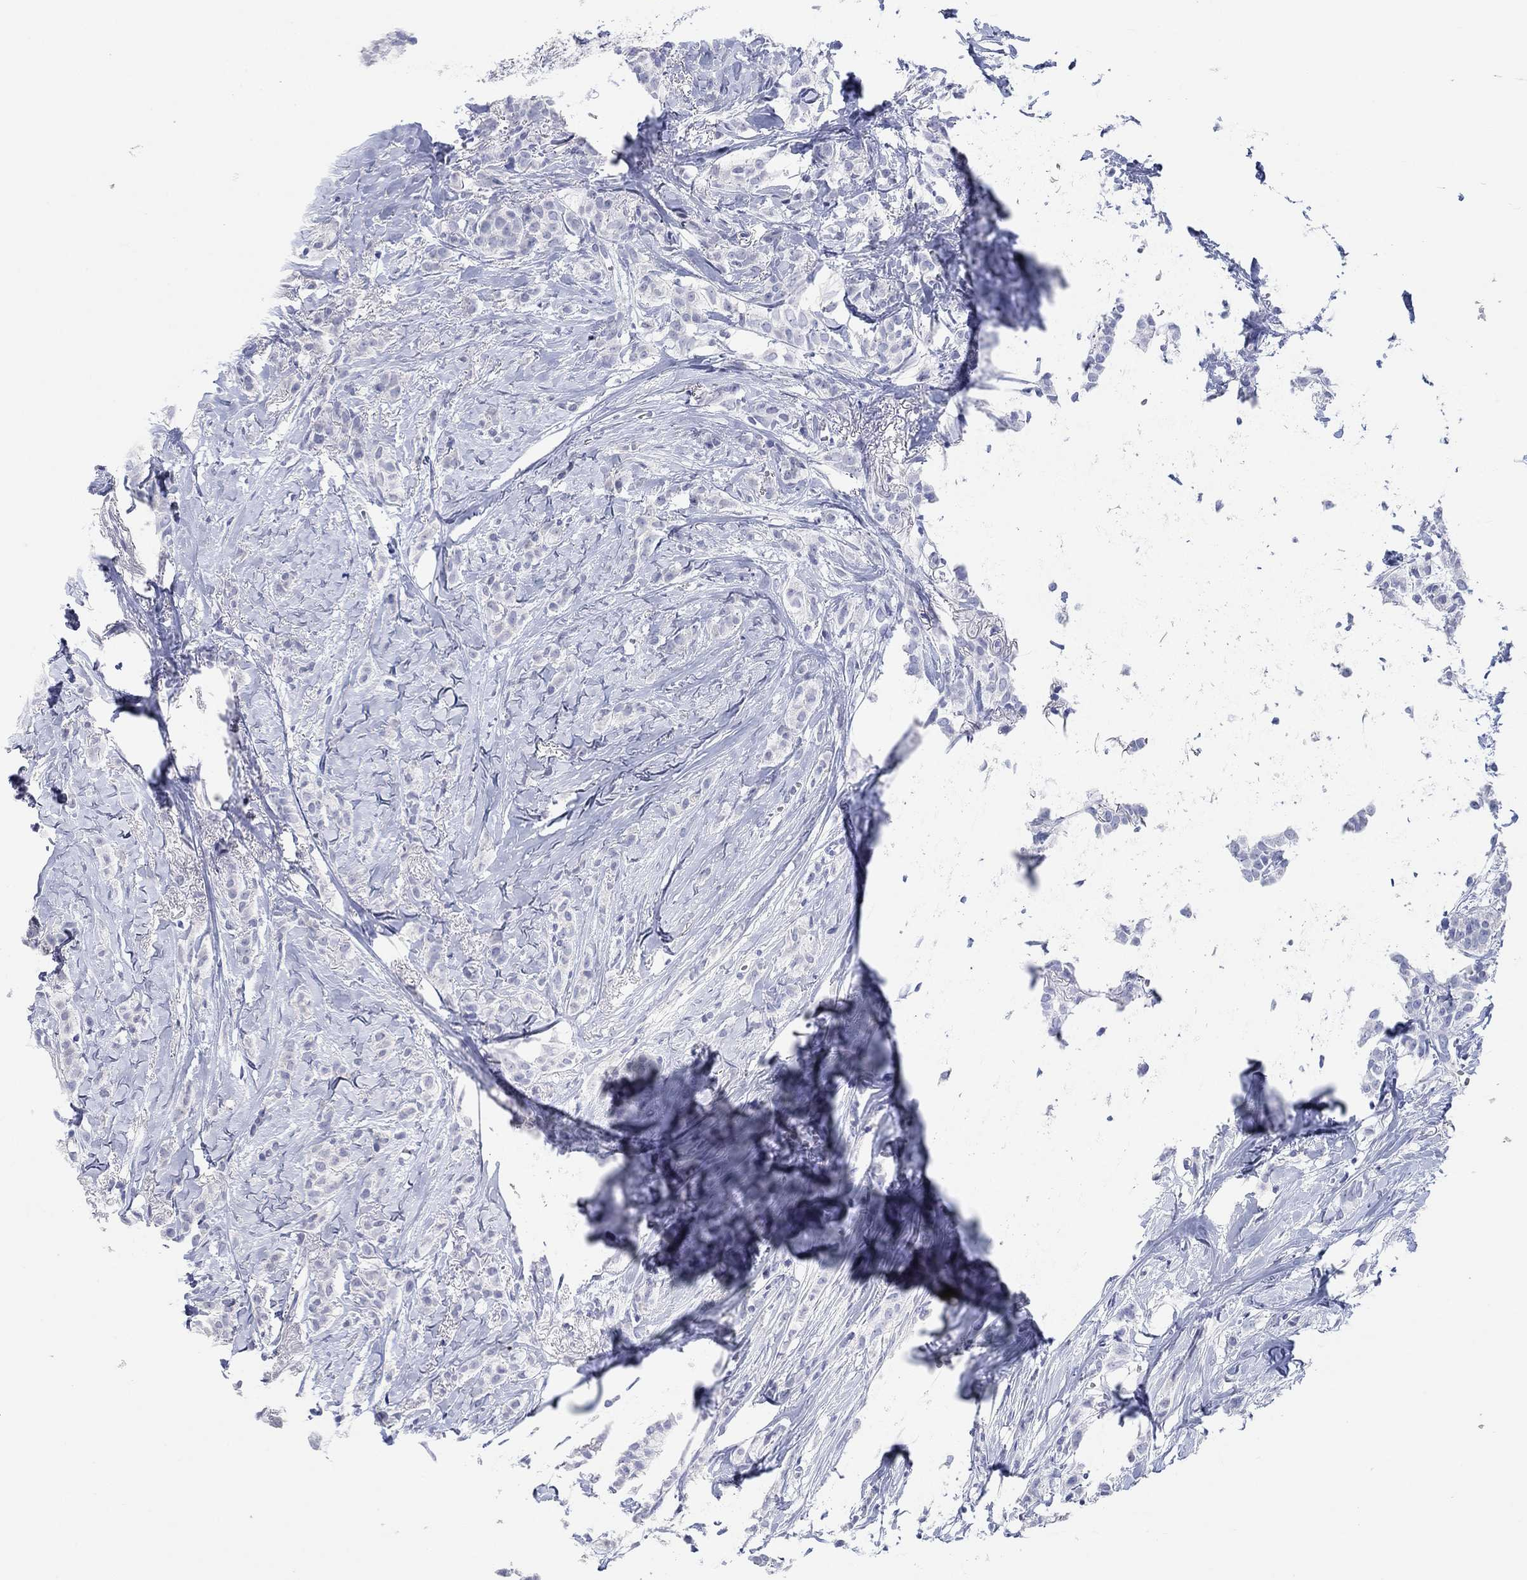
{"staining": {"intensity": "negative", "quantity": "none", "location": "none"}, "tissue": "breast cancer", "cell_type": "Tumor cells", "image_type": "cancer", "snomed": [{"axis": "morphology", "description": "Duct carcinoma"}, {"axis": "topography", "description": "Breast"}], "caption": "Immunohistochemistry (IHC) micrograph of breast infiltrating ductal carcinoma stained for a protein (brown), which demonstrates no expression in tumor cells.", "gene": "POU5F1", "patient": {"sex": "female", "age": 85}}